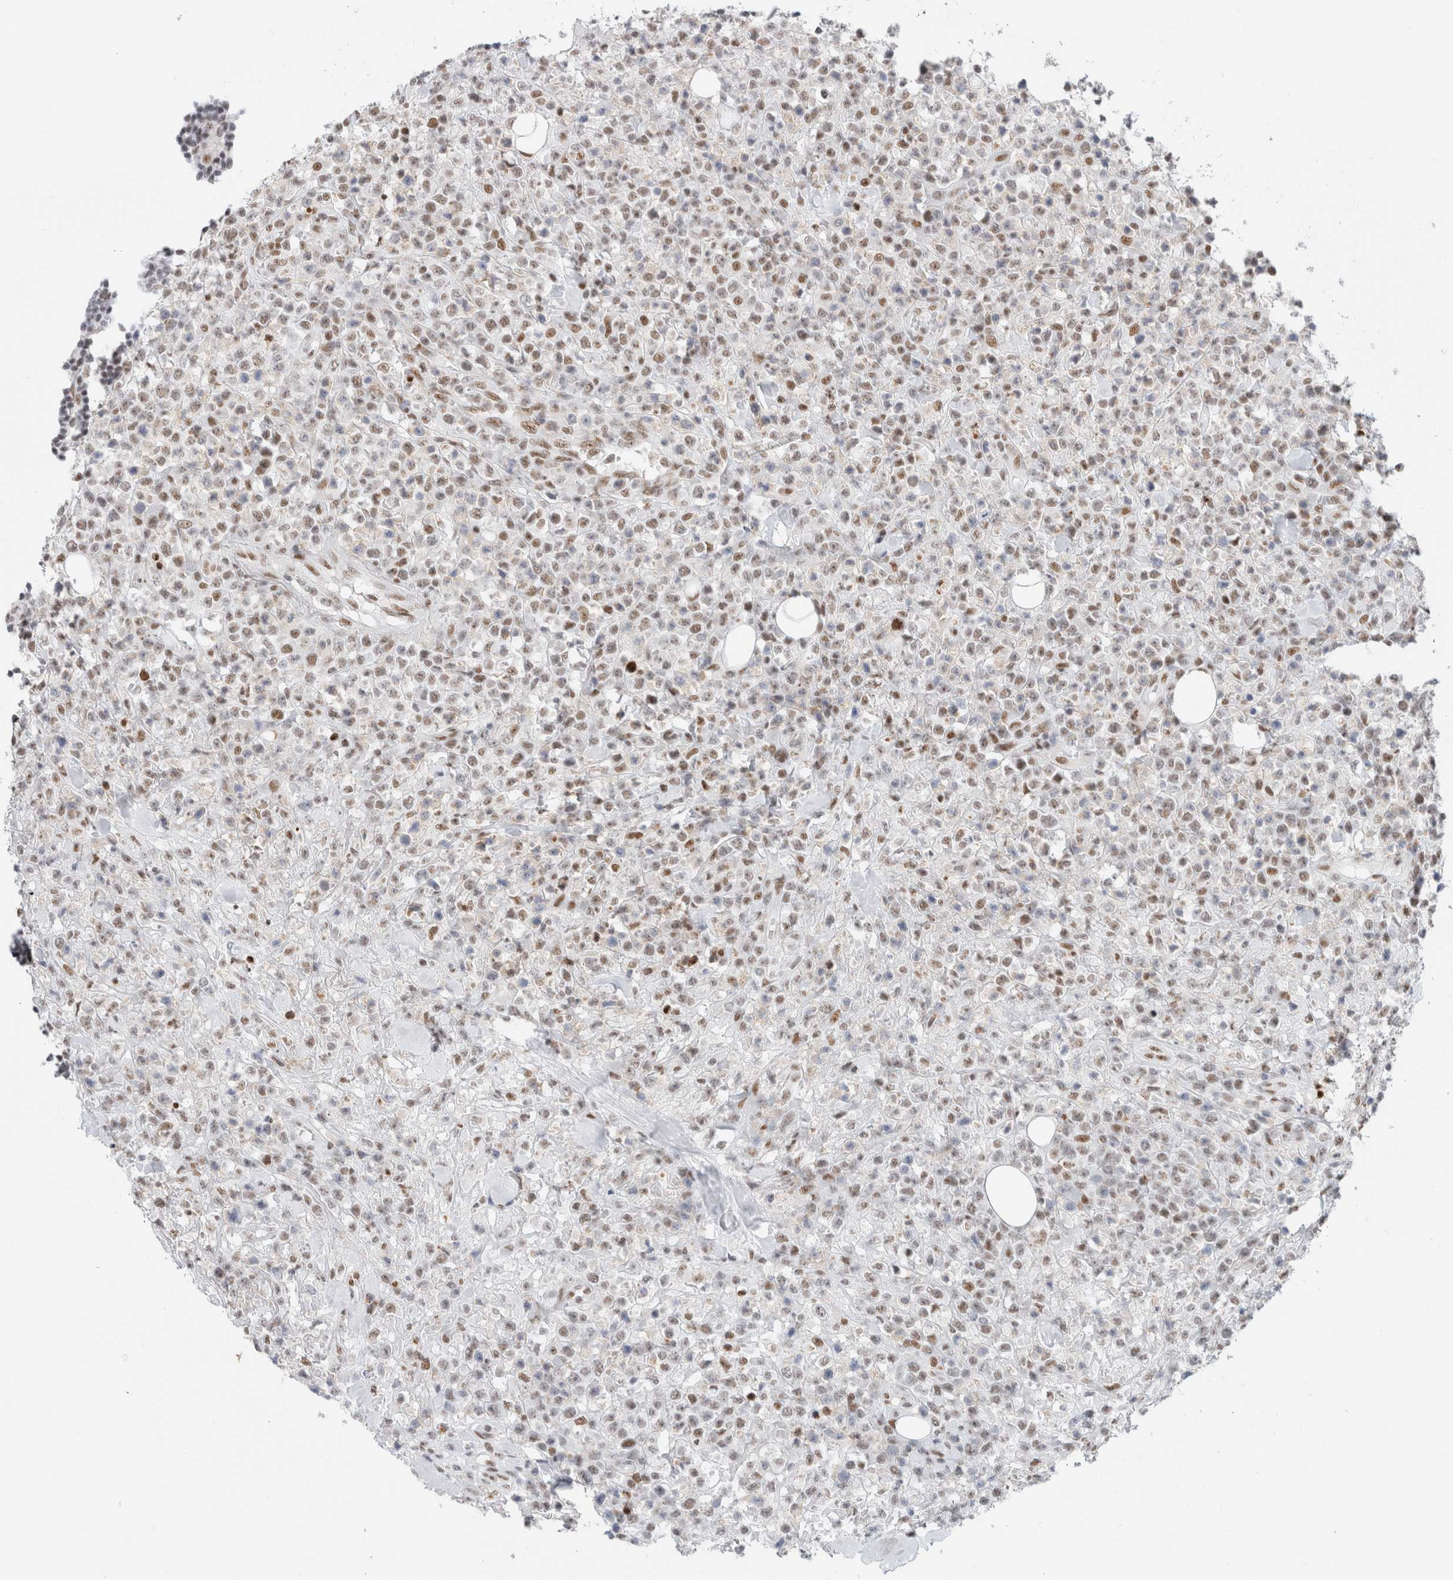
{"staining": {"intensity": "weak", "quantity": ">75%", "location": "nuclear"}, "tissue": "lymphoma", "cell_type": "Tumor cells", "image_type": "cancer", "snomed": [{"axis": "morphology", "description": "Malignant lymphoma, non-Hodgkin's type, High grade"}, {"axis": "topography", "description": "Colon"}], "caption": "This micrograph reveals immunohistochemistry staining of human high-grade malignant lymphoma, non-Hodgkin's type, with low weak nuclear expression in approximately >75% of tumor cells.", "gene": "COPS7A", "patient": {"sex": "female", "age": 53}}